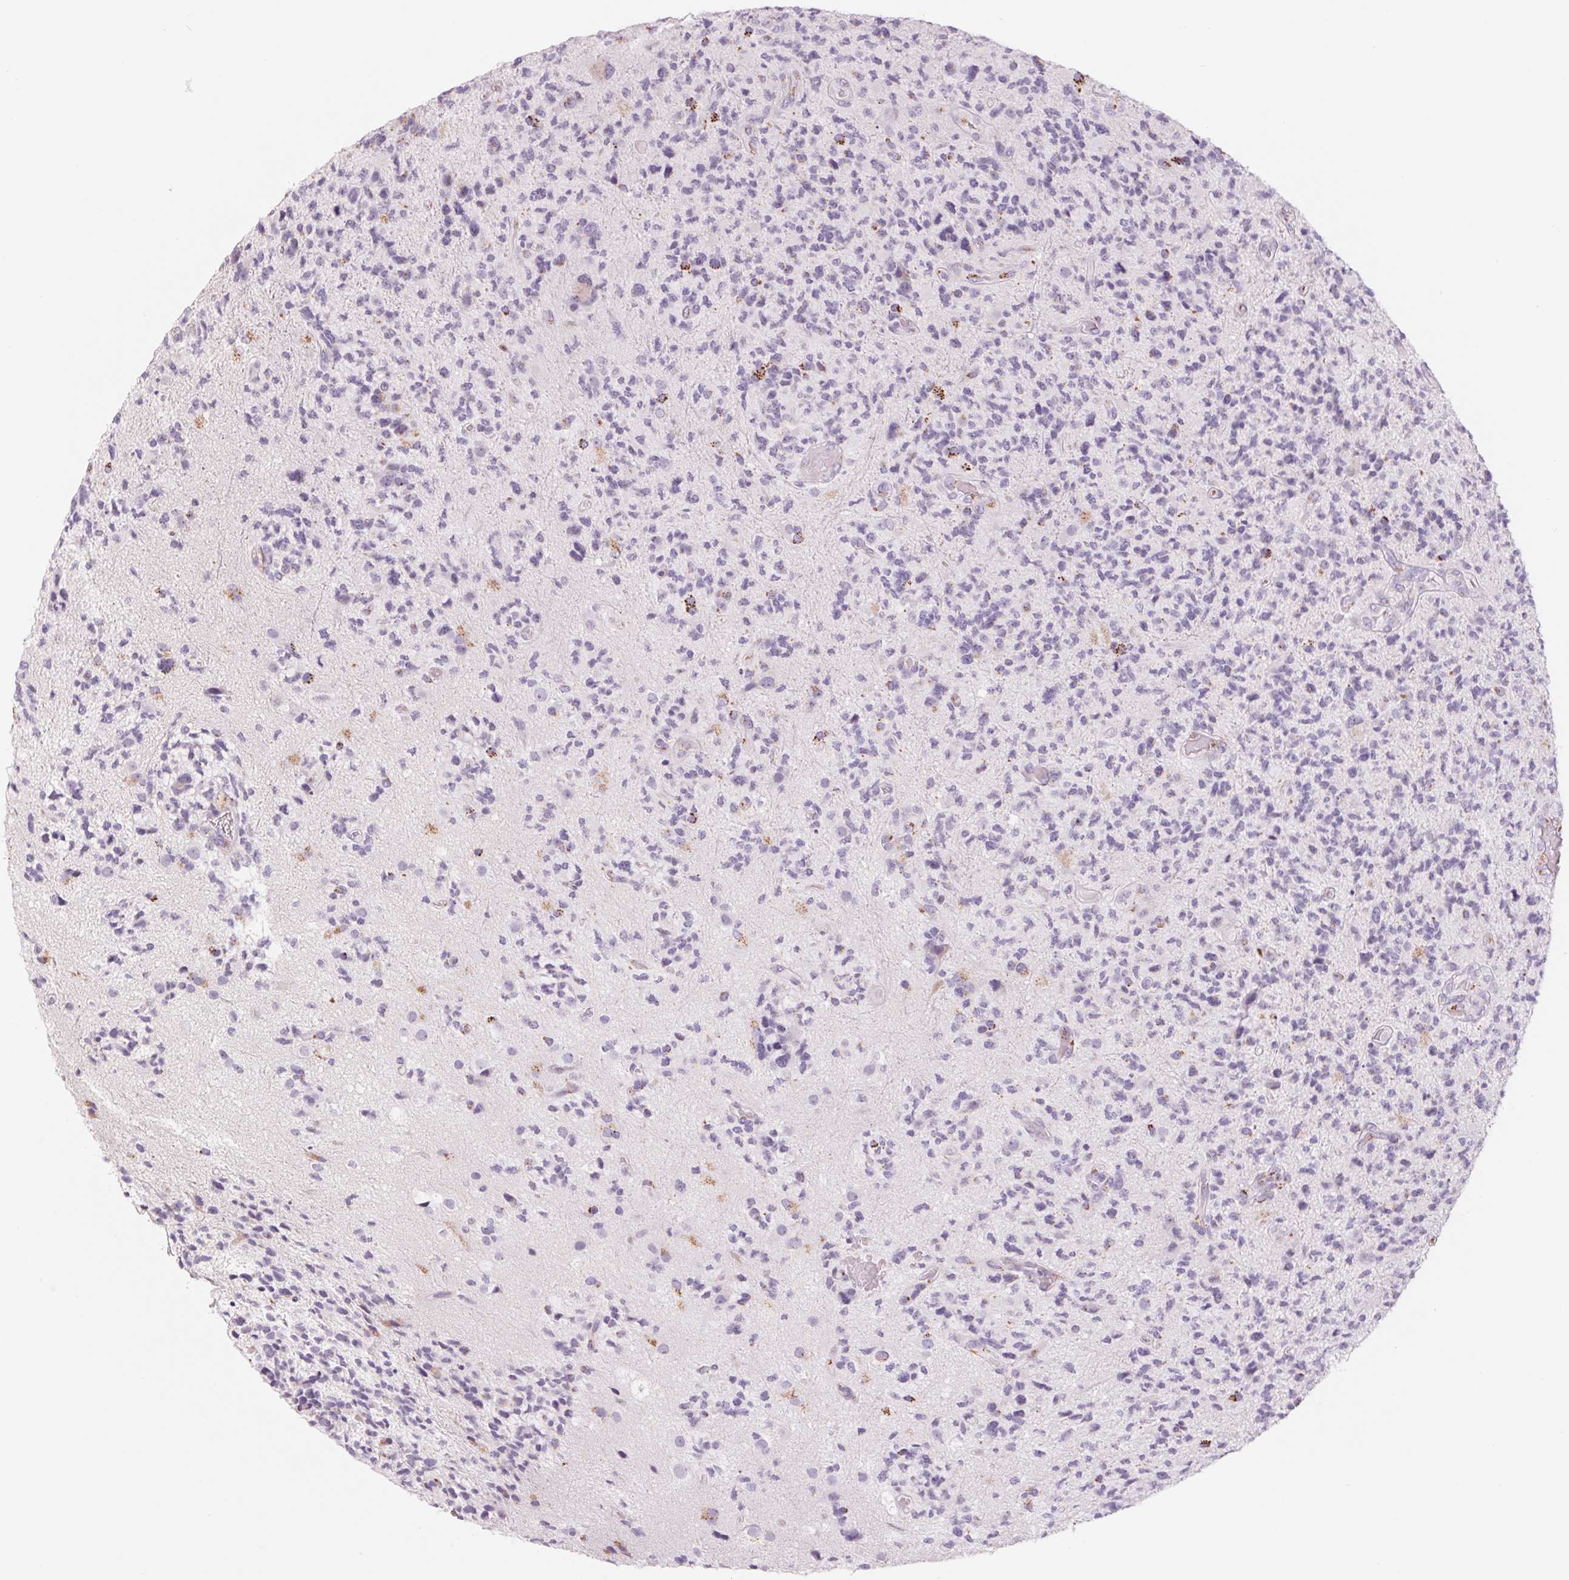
{"staining": {"intensity": "strong", "quantity": "<25%", "location": "cytoplasmic/membranous"}, "tissue": "glioma", "cell_type": "Tumor cells", "image_type": "cancer", "snomed": [{"axis": "morphology", "description": "Glioma, malignant, High grade"}, {"axis": "topography", "description": "Brain"}], "caption": "High-magnification brightfield microscopy of glioma stained with DAB (brown) and counterstained with hematoxylin (blue). tumor cells exhibit strong cytoplasmic/membranous positivity is seen in about<25% of cells.", "gene": "GALNT7", "patient": {"sex": "female", "age": 71}}